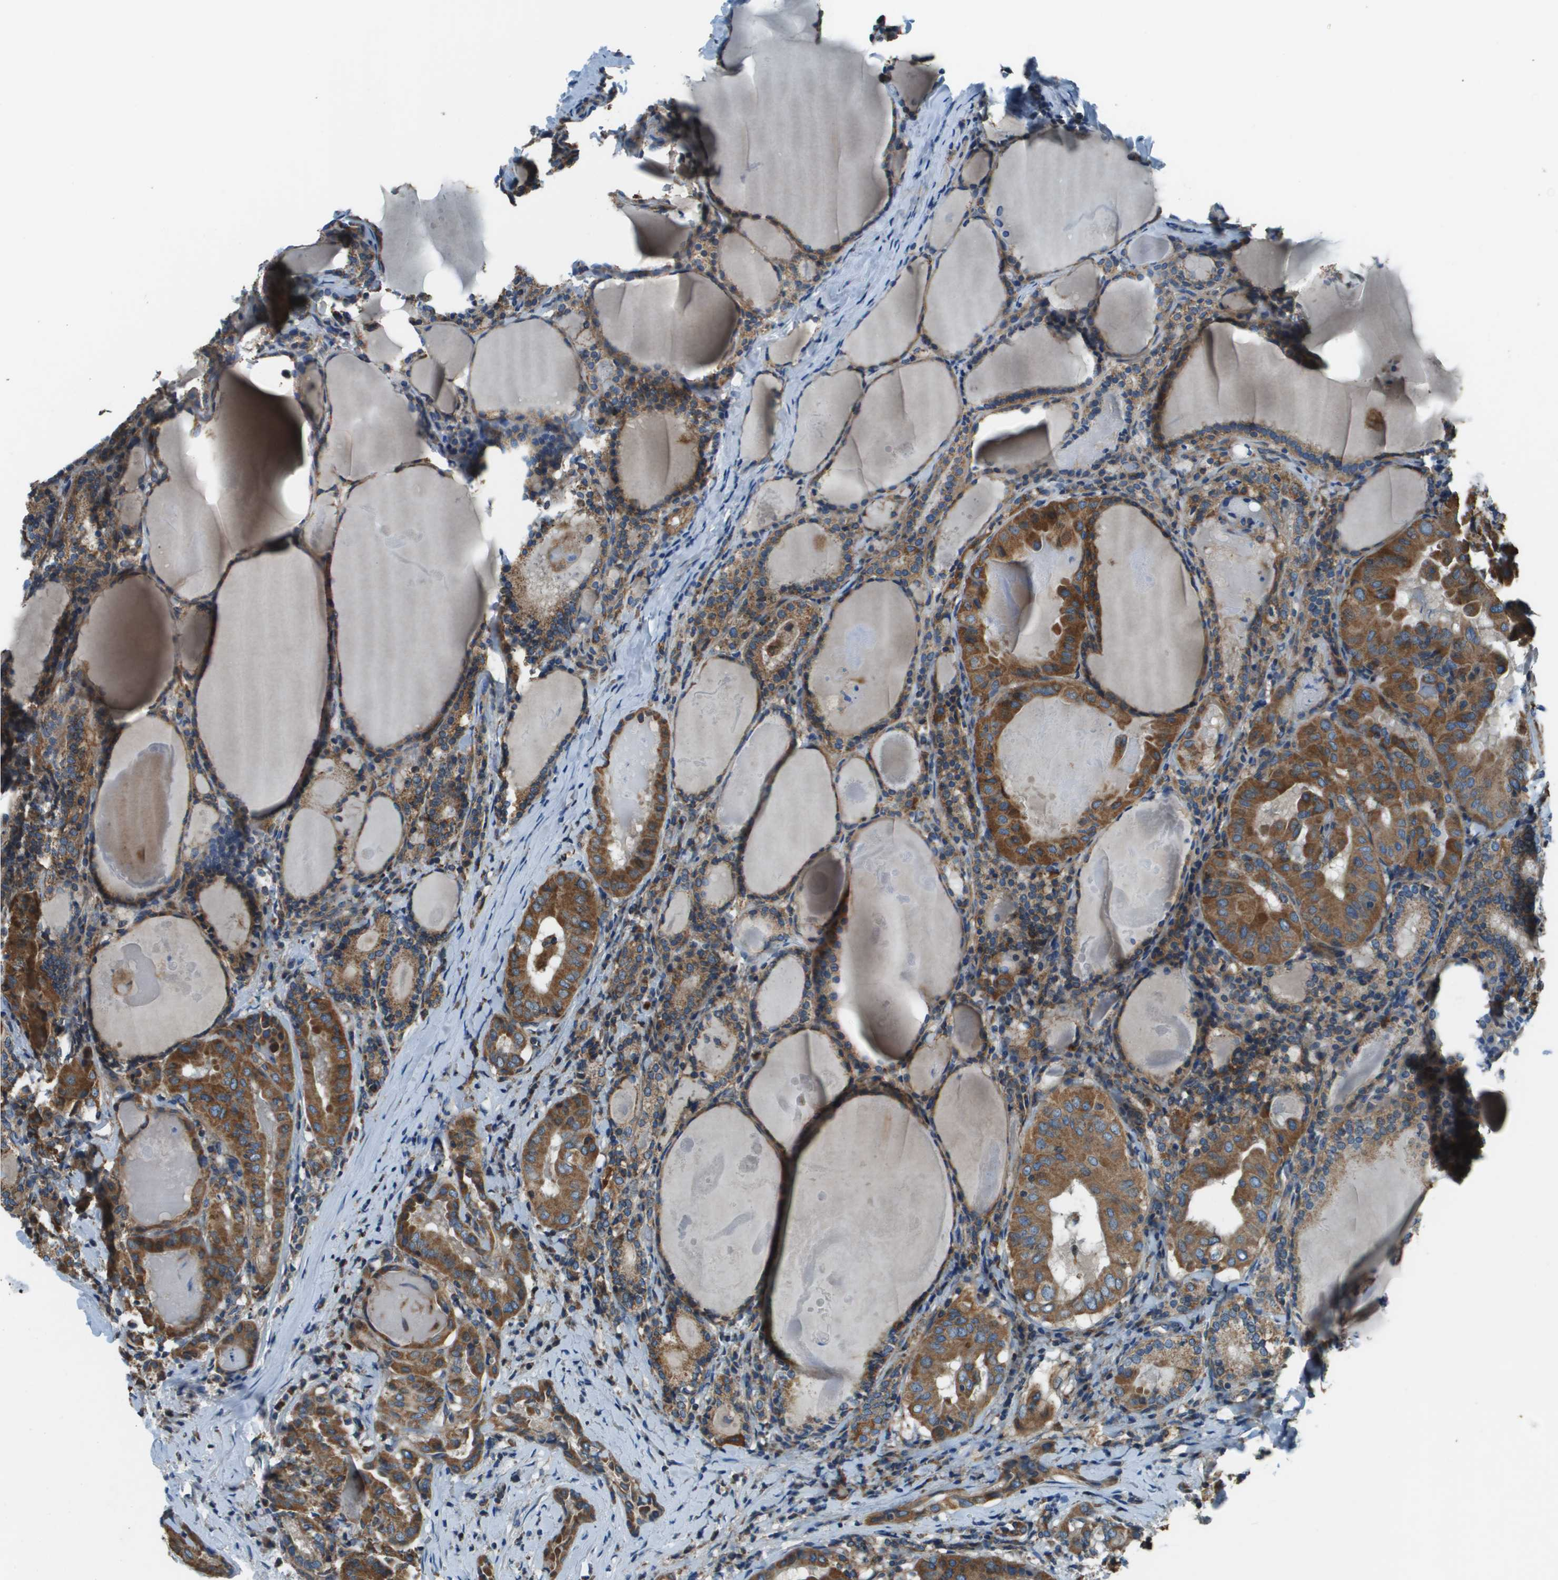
{"staining": {"intensity": "moderate", "quantity": ">75%", "location": "cytoplasmic/membranous"}, "tissue": "thyroid cancer", "cell_type": "Tumor cells", "image_type": "cancer", "snomed": [{"axis": "morphology", "description": "Papillary adenocarcinoma, NOS"}, {"axis": "topography", "description": "Thyroid gland"}], "caption": "A brown stain shows moderate cytoplasmic/membranous positivity of a protein in thyroid cancer (papillary adenocarcinoma) tumor cells. (DAB (3,3'-diaminobenzidine) IHC, brown staining for protein, blue staining for nuclei).", "gene": "TMEM51", "patient": {"sex": "female", "age": 42}}